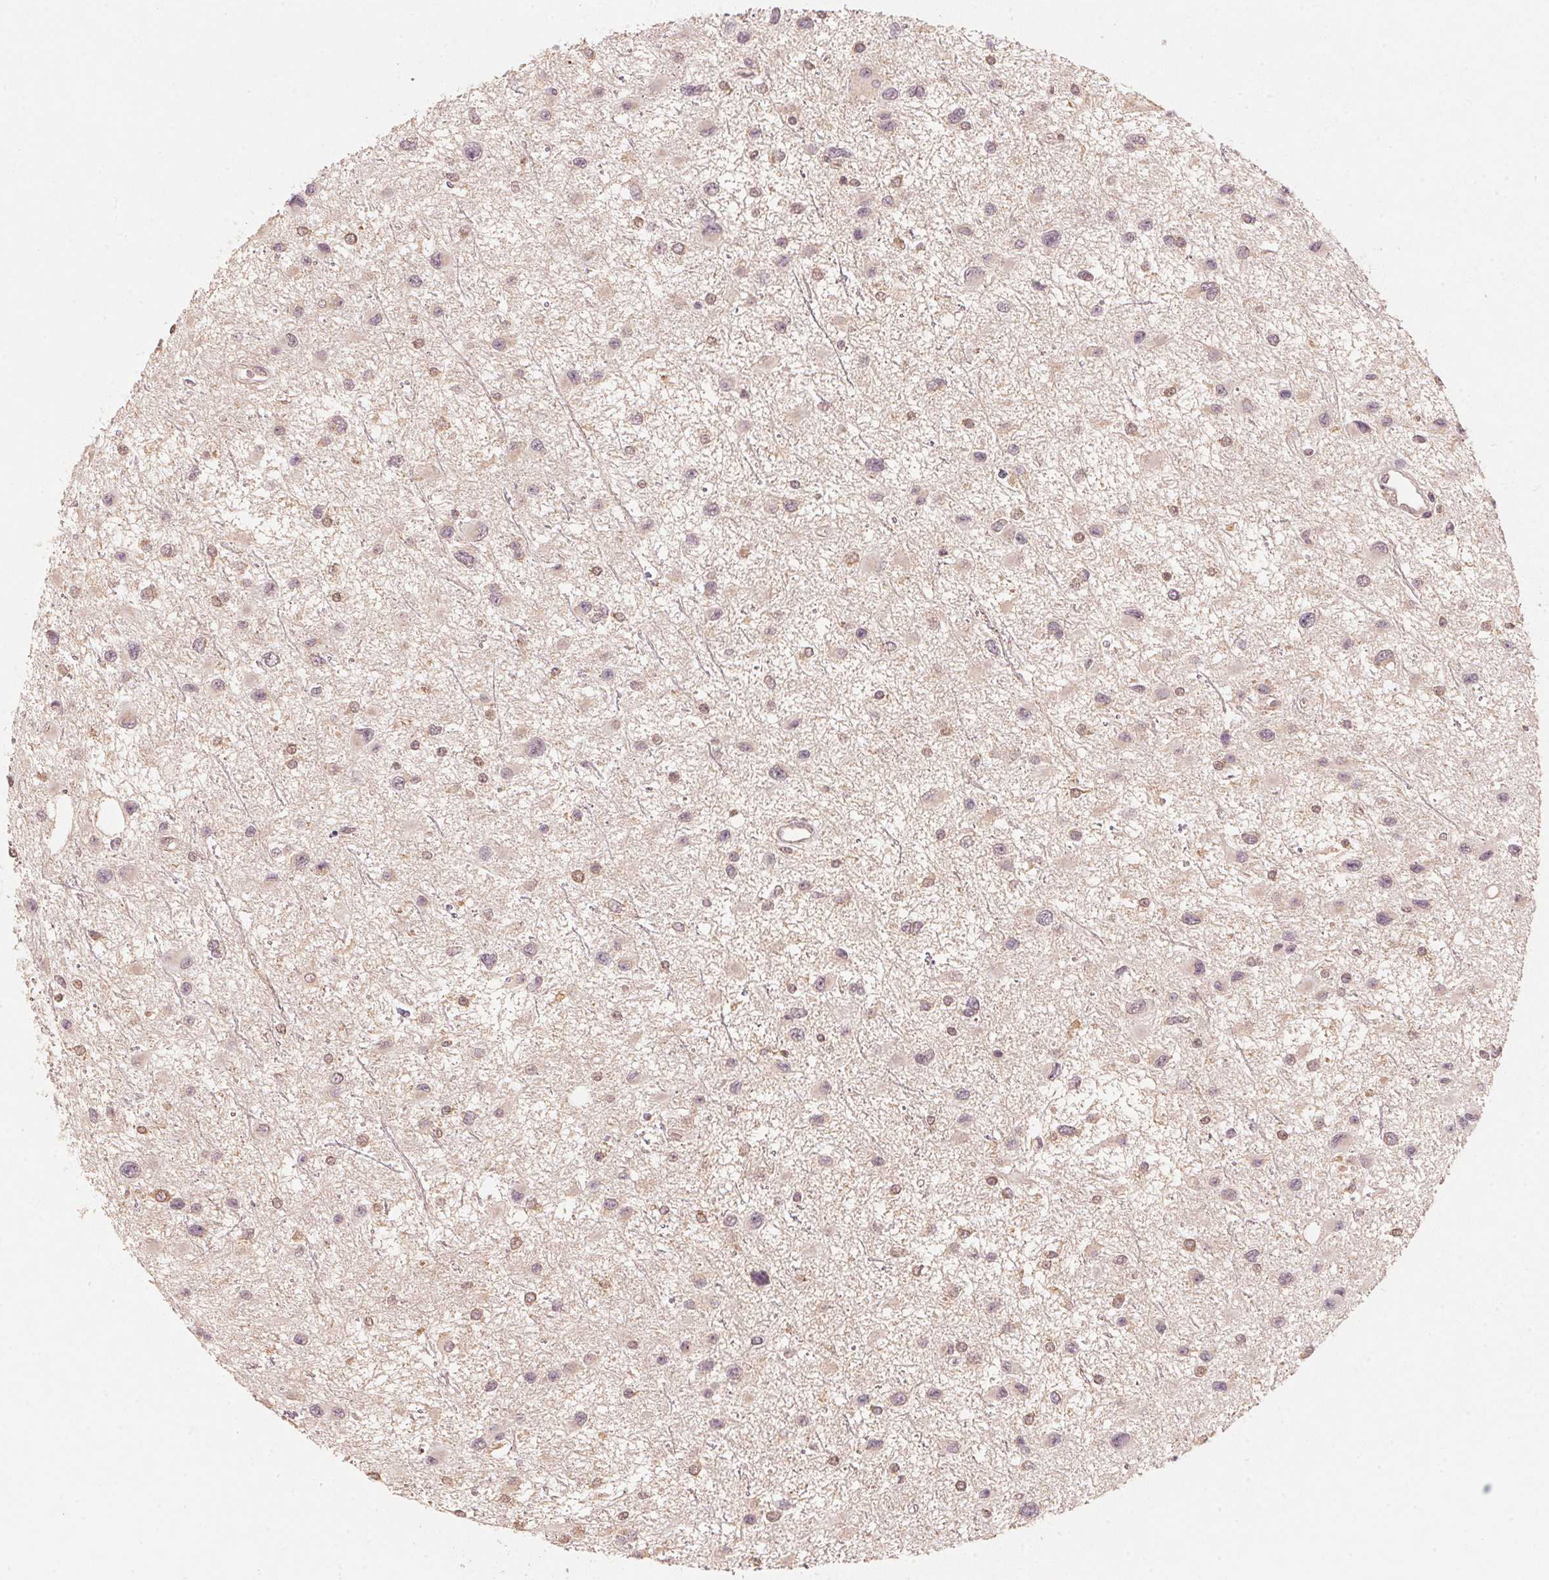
{"staining": {"intensity": "weak", "quantity": "25%-75%", "location": "cytoplasmic/membranous"}, "tissue": "glioma", "cell_type": "Tumor cells", "image_type": "cancer", "snomed": [{"axis": "morphology", "description": "Glioma, malignant, Low grade"}, {"axis": "topography", "description": "Brain"}], "caption": "Protein analysis of glioma tissue shows weak cytoplasmic/membranous staining in about 25%-75% of tumor cells.", "gene": "C2orf73", "patient": {"sex": "female", "age": 32}}